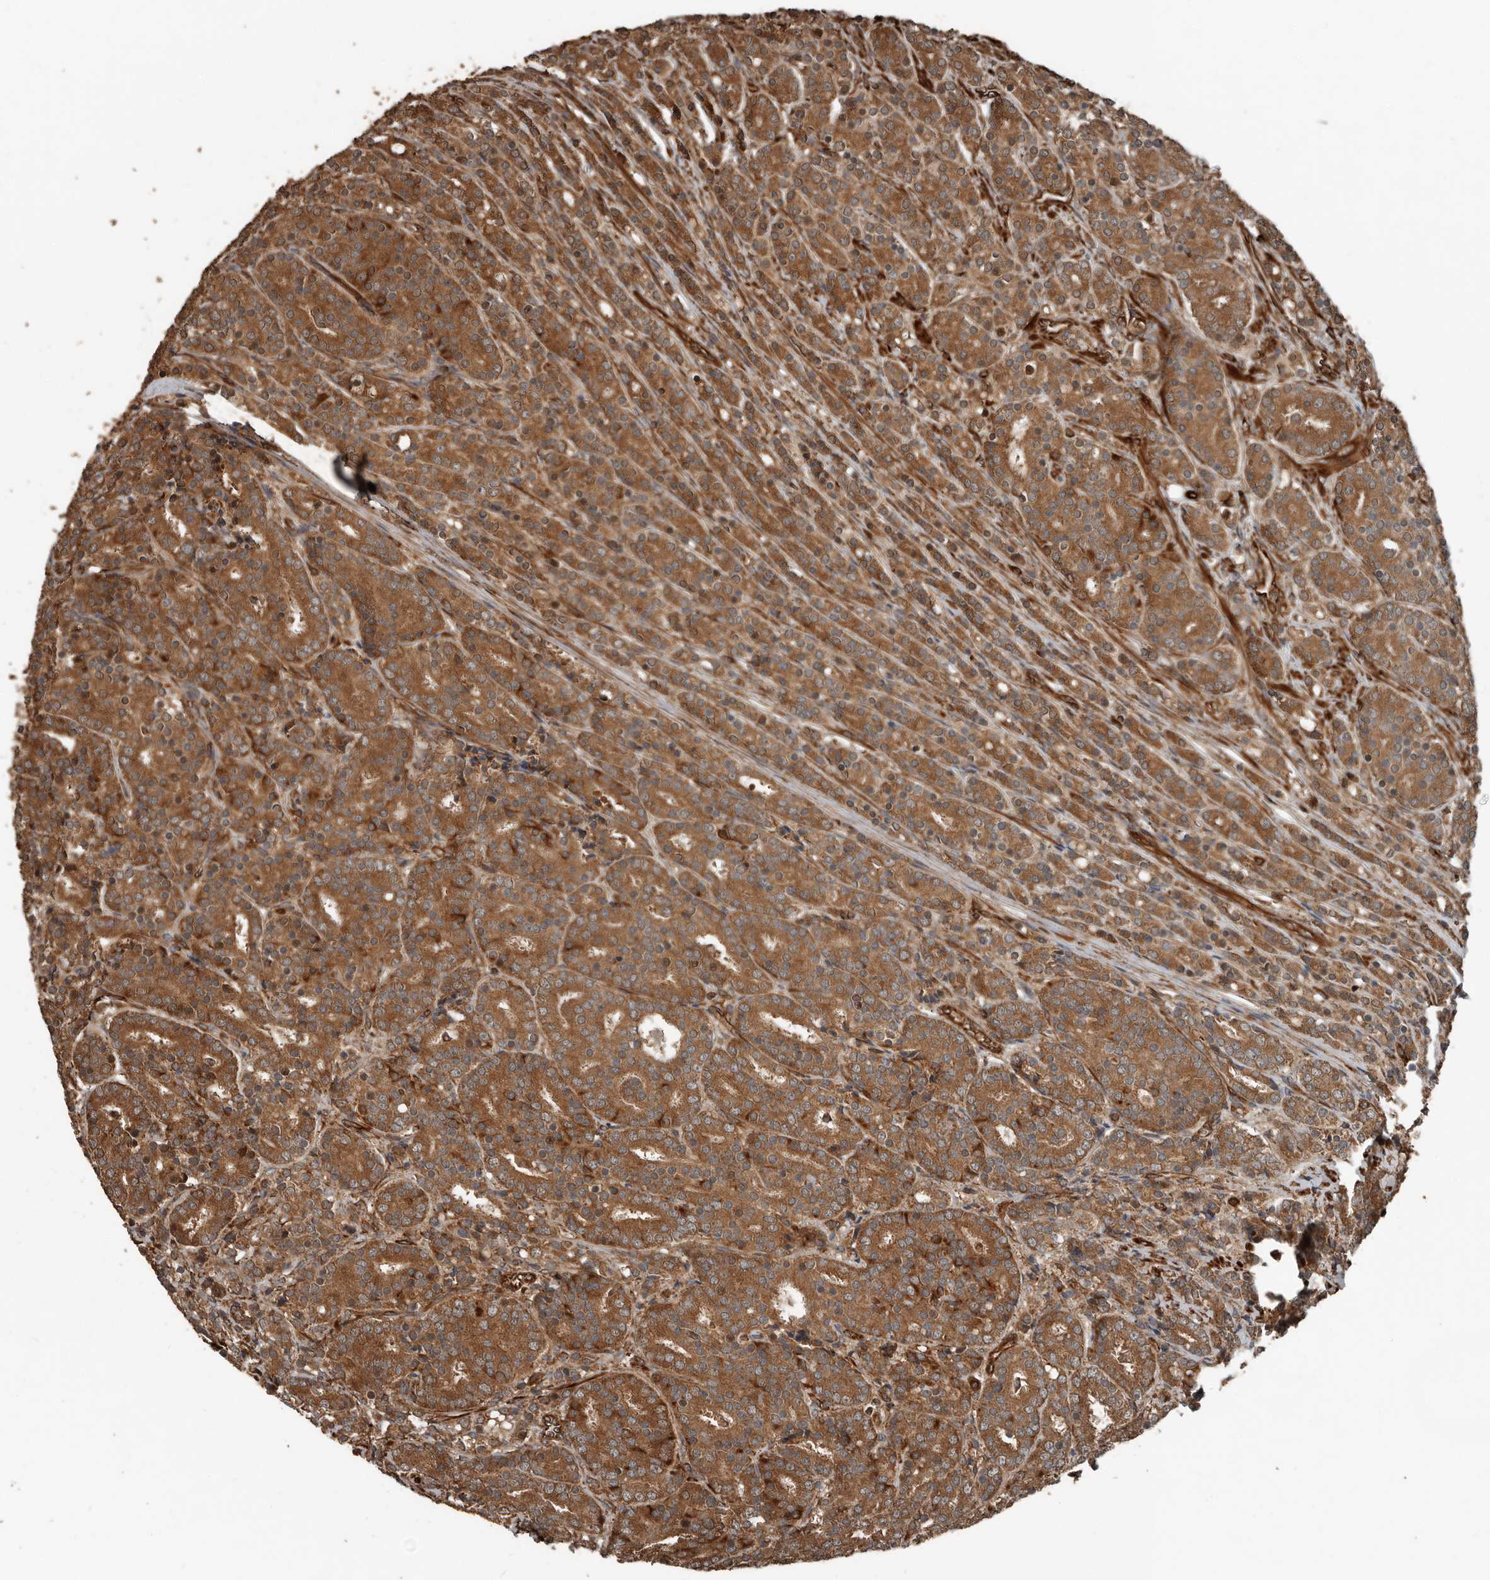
{"staining": {"intensity": "moderate", "quantity": ">75%", "location": "cytoplasmic/membranous"}, "tissue": "prostate cancer", "cell_type": "Tumor cells", "image_type": "cancer", "snomed": [{"axis": "morphology", "description": "Adenocarcinoma, High grade"}, {"axis": "topography", "description": "Prostate"}], "caption": "This is an image of immunohistochemistry (IHC) staining of prostate adenocarcinoma (high-grade), which shows moderate expression in the cytoplasmic/membranous of tumor cells.", "gene": "YOD1", "patient": {"sex": "male", "age": 62}}